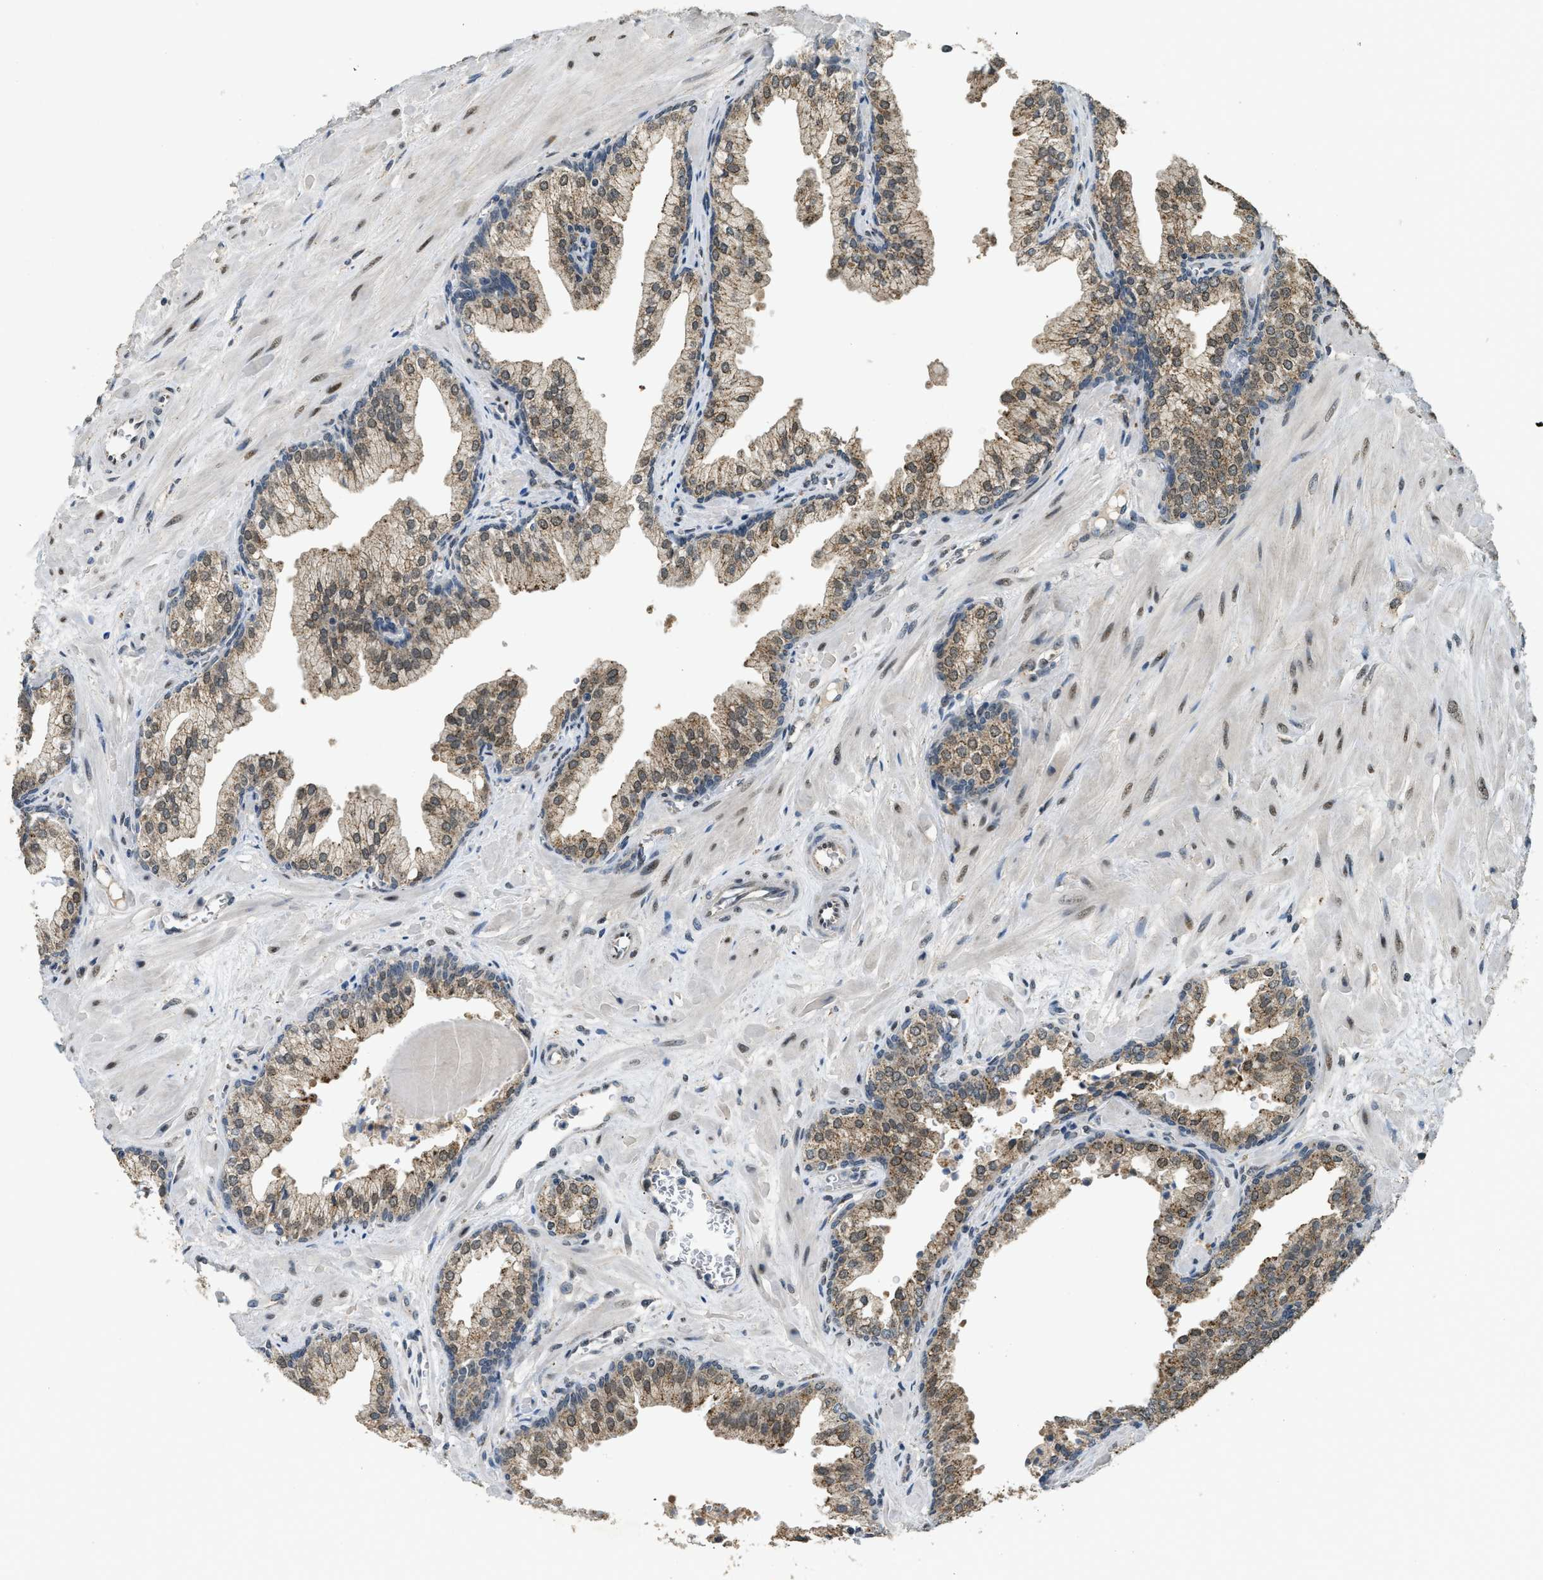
{"staining": {"intensity": "moderate", "quantity": ">75%", "location": "cytoplasmic/membranous"}, "tissue": "prostate cancer", "cell_type": "Tumor cells", "image_type": "cancer", "snomed": [{"axis": "morphology", "description": "Adenocarcinoma, Low grade"}, {"axis": "topography", "description": "Prostate"}], "caption": "Moderate cytoplasmic/membranous expression is appreciated in approximately >75% of tumor cells in prostate cancer (low-grade adenocarcinoma).", "gene": "IPO7", "patient": {"sex": "male", "age": 53}}